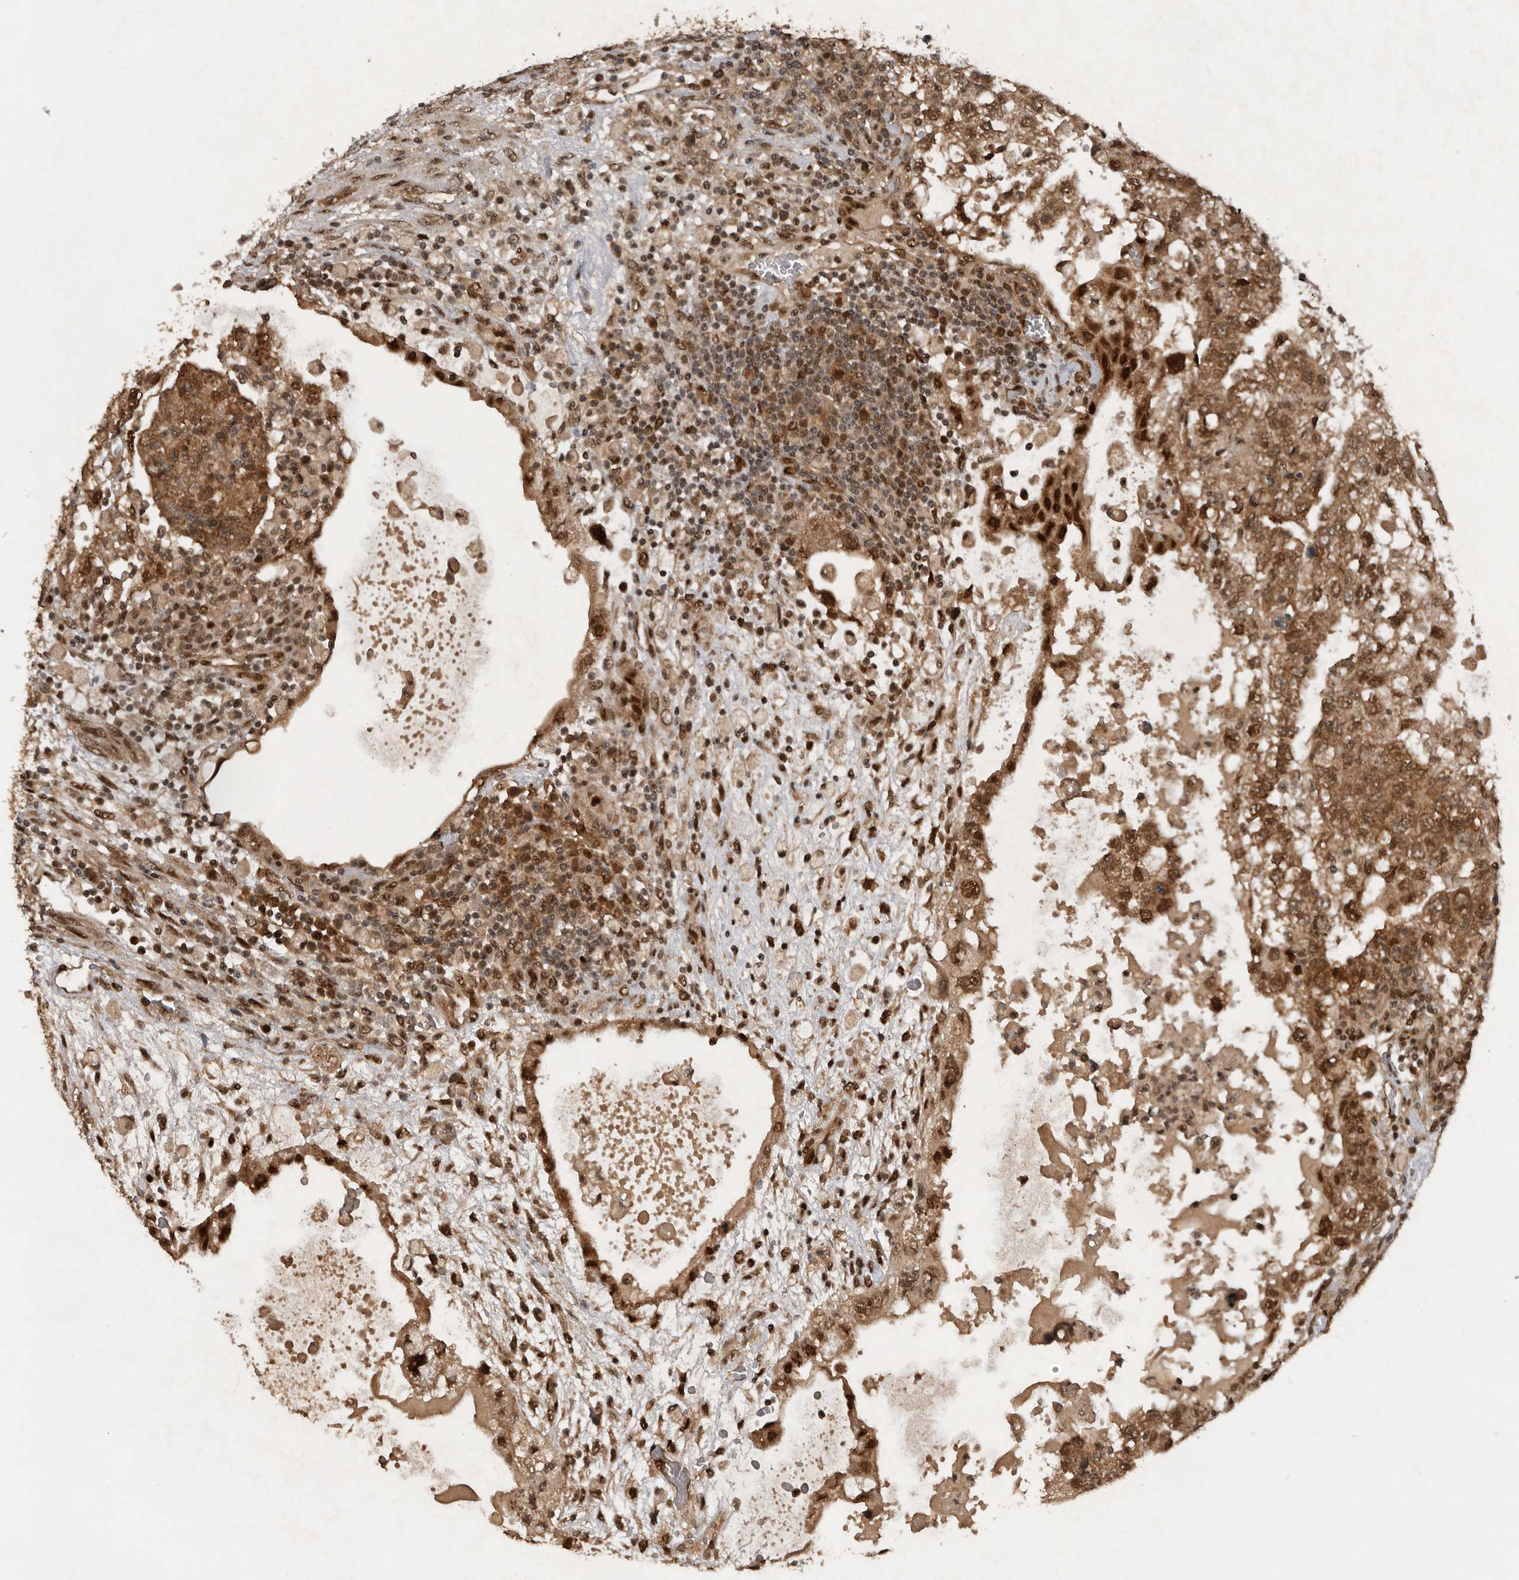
{"staining": {"intensity": "moderate", "quantity": ">75%", "location": "cytoplasmic/membranous,nuclear"}, "tissue": "testis cancer", "cell_type": "Tumor cells", "image_type": "cancer", "snomed": [{"axis": "morphology", "description": "Carcinoma, Embryonal, NOS"}, {"axis": "topography", "description": "Testis"}], "caption": "Moderate cytoplasmic/membranous and nuclear positivity for a protein is present in approximately >75% of tumor cells of embryonal carcinoma (testis) using immunohistochemistry (IHC).", "gene": "CDC27", "patient": {"sex": "male", "age": 36}}